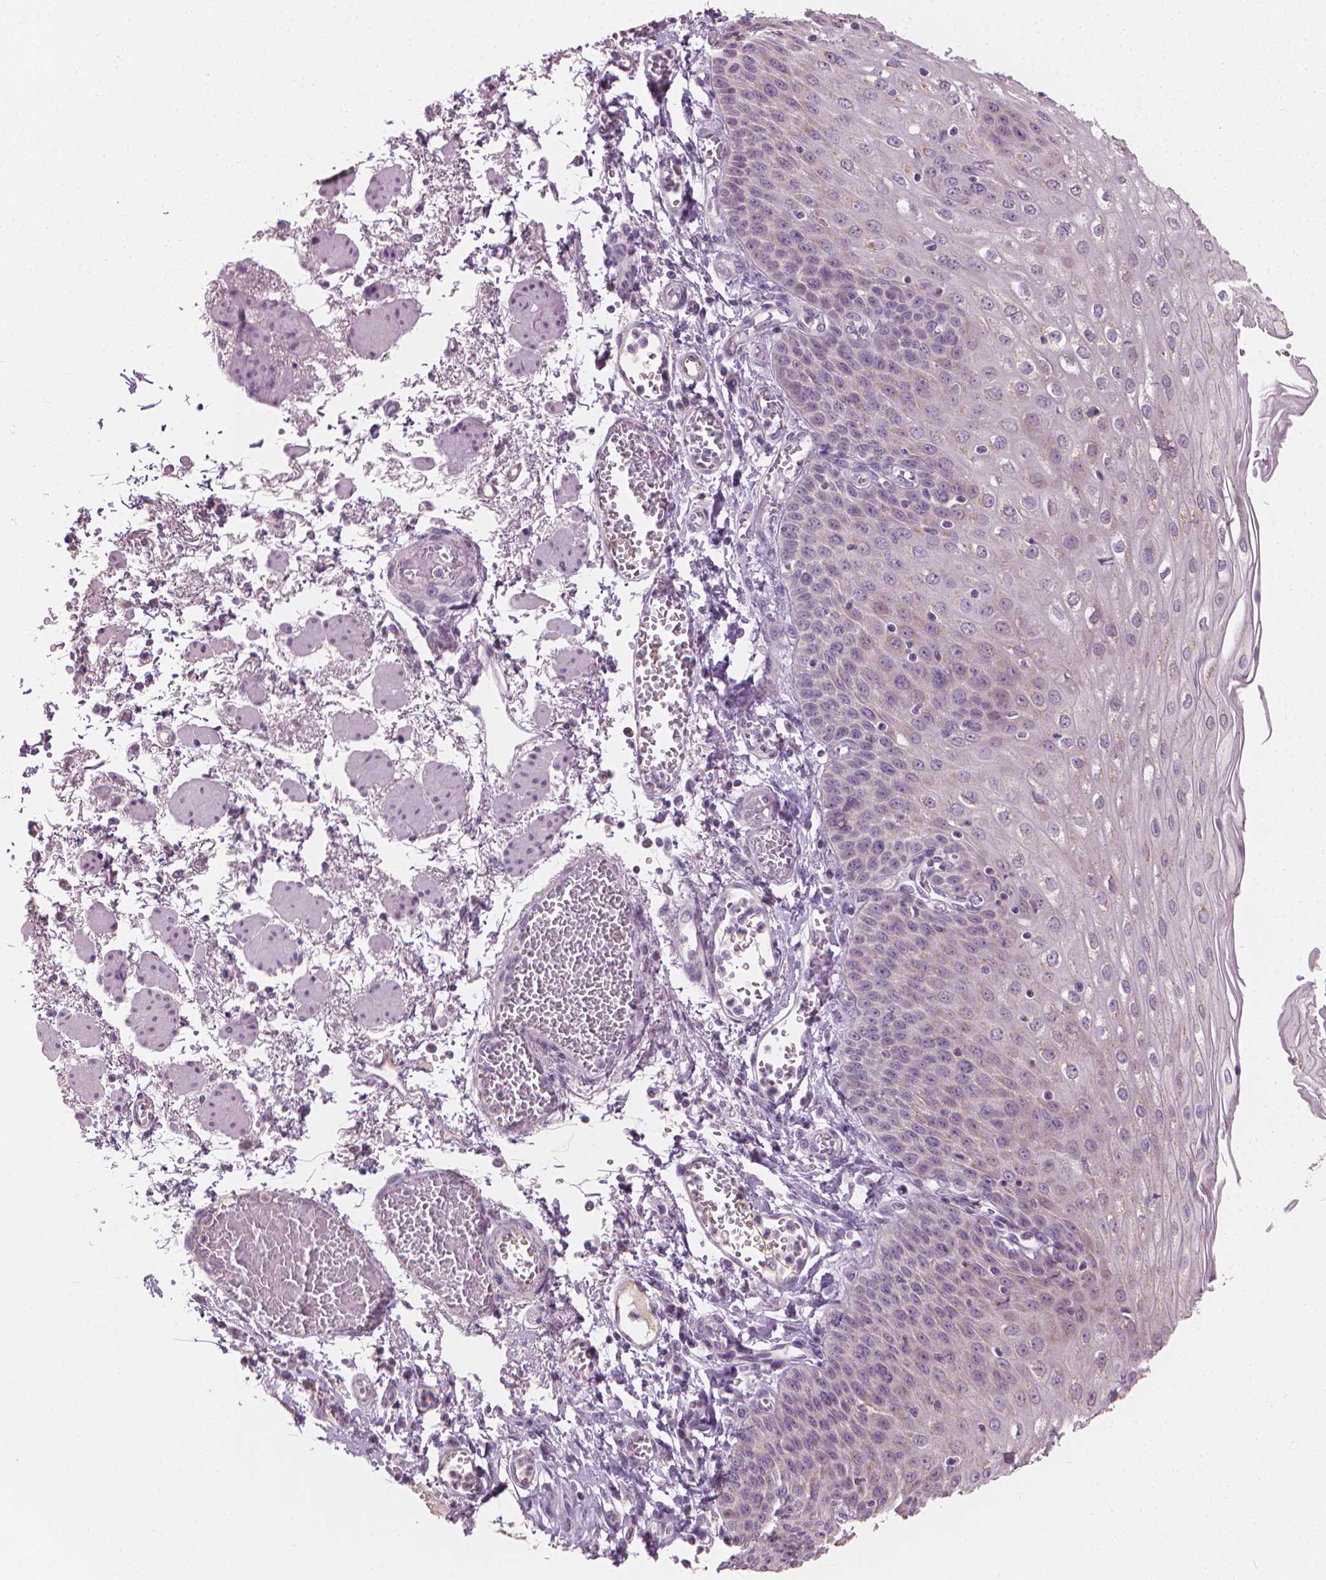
{"staining": {"intensity": "weak", "quantity": "<25%", "location": "cytoplasmic/membranous"}, "tissue": "esophagus", "cell_type": "Squamous epithelial cells", "image_type": "normal", "snomed": [{"axis": "morphology", "description": "Normal tissue, NOS"}, {"axis": "morphology", "description": "Adenocarcinoma, NOS"}, {"axis": "topography", "description": "Esophagus"}], "caption": "Squamous epithelial cells show no significant protein staining in benign esophagus. (DAB immunohistochemistry with hematoxylin counter stain).", "gene": "CFAP126", "patient": {"sex": "male", "age": 81}}